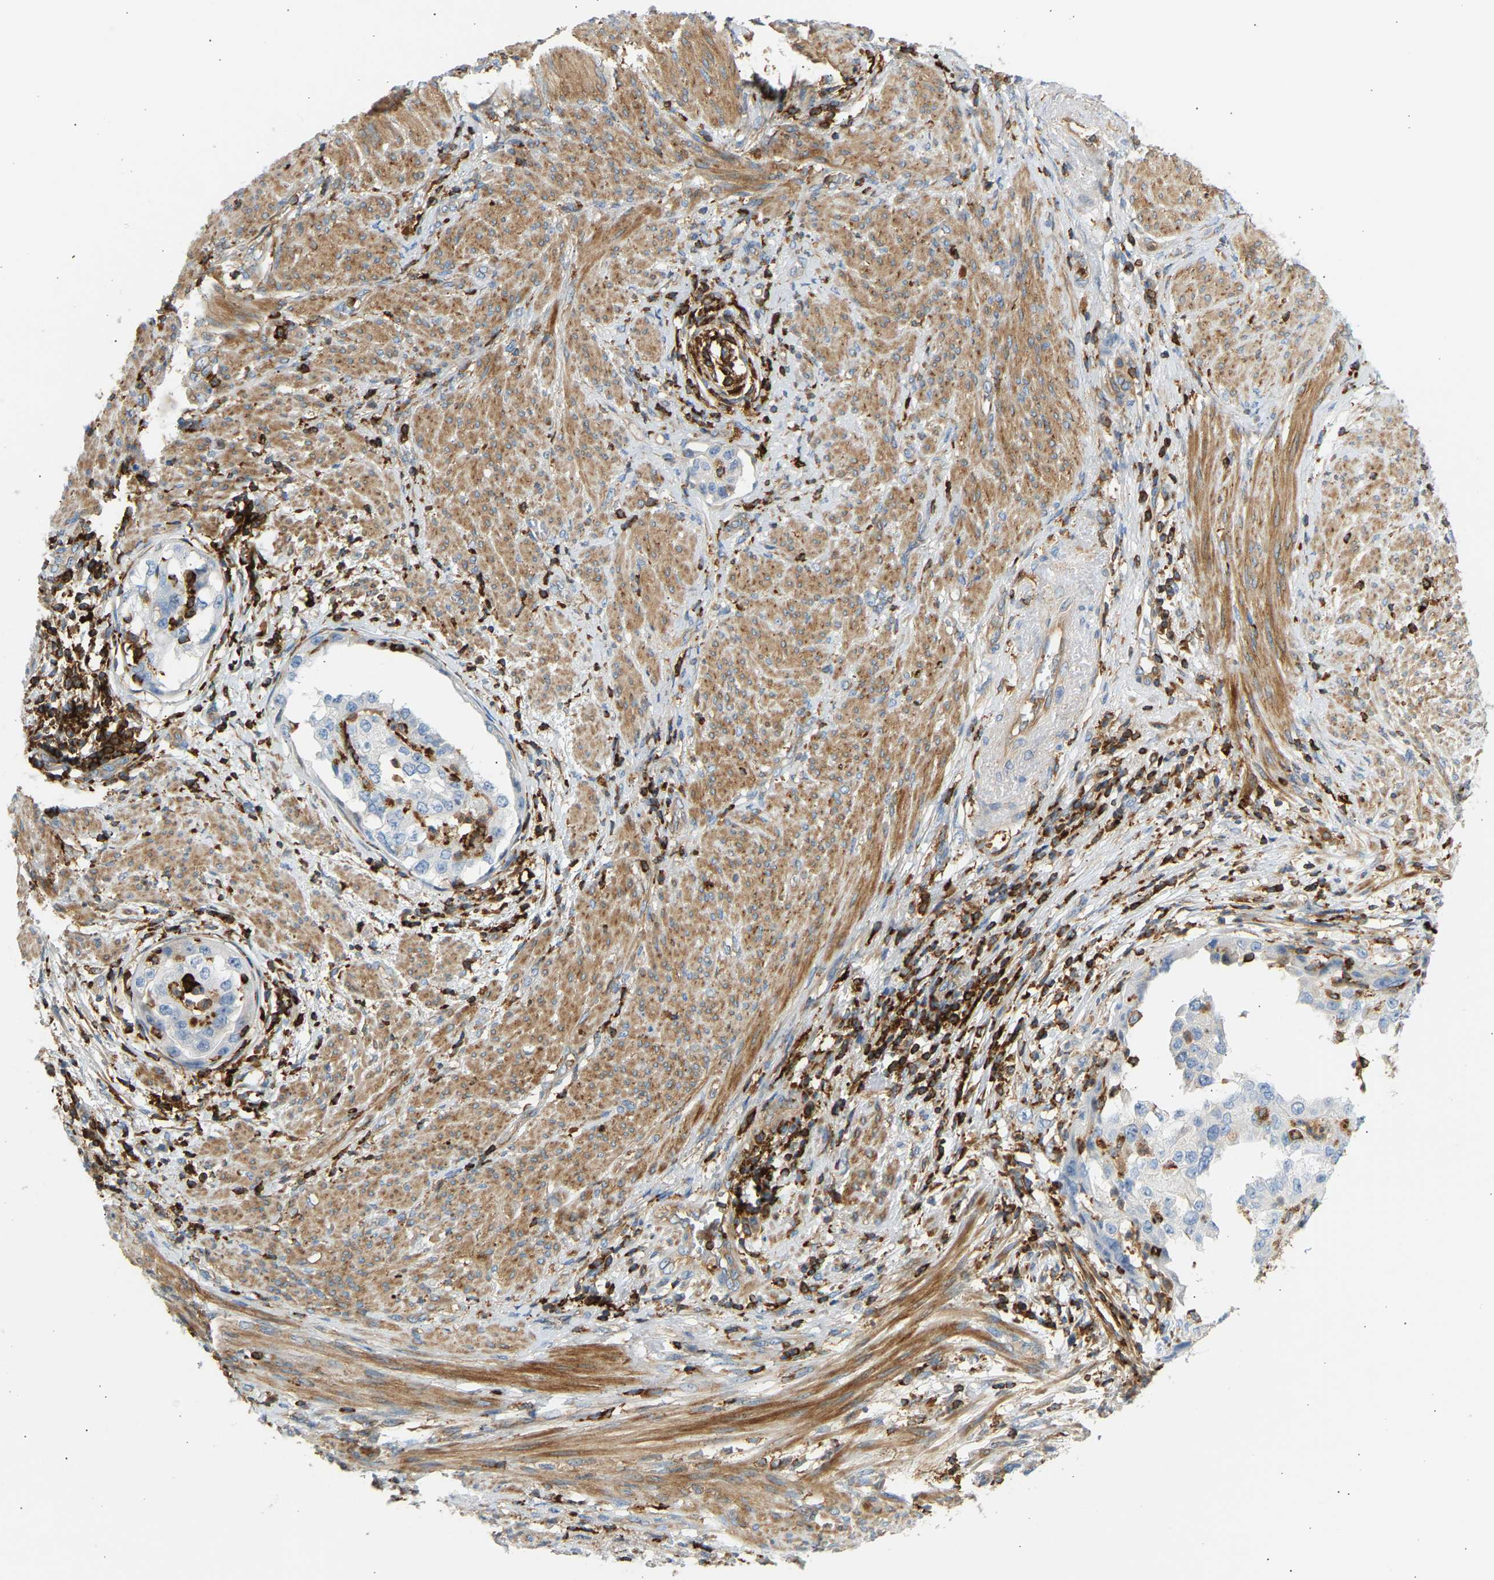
{"staining": {"intensity": "negative", "quantity": "none", "location": "none"}, "tissue": "endometrial cancer", "cell_type": "Tumor cells", "image_type": "cancer", "snomed": [{"axis": "morphology", "description": "Adenocarcinoma, NOS"}, {"axis": "topography", "description": "Endometrium"}], "caption": "Immunohistochemistry of human endometrial cancer exhibits no positivity in tumor cells.", "gene": "FNBP1", "patient": {"sex": "female", "age": 85}}